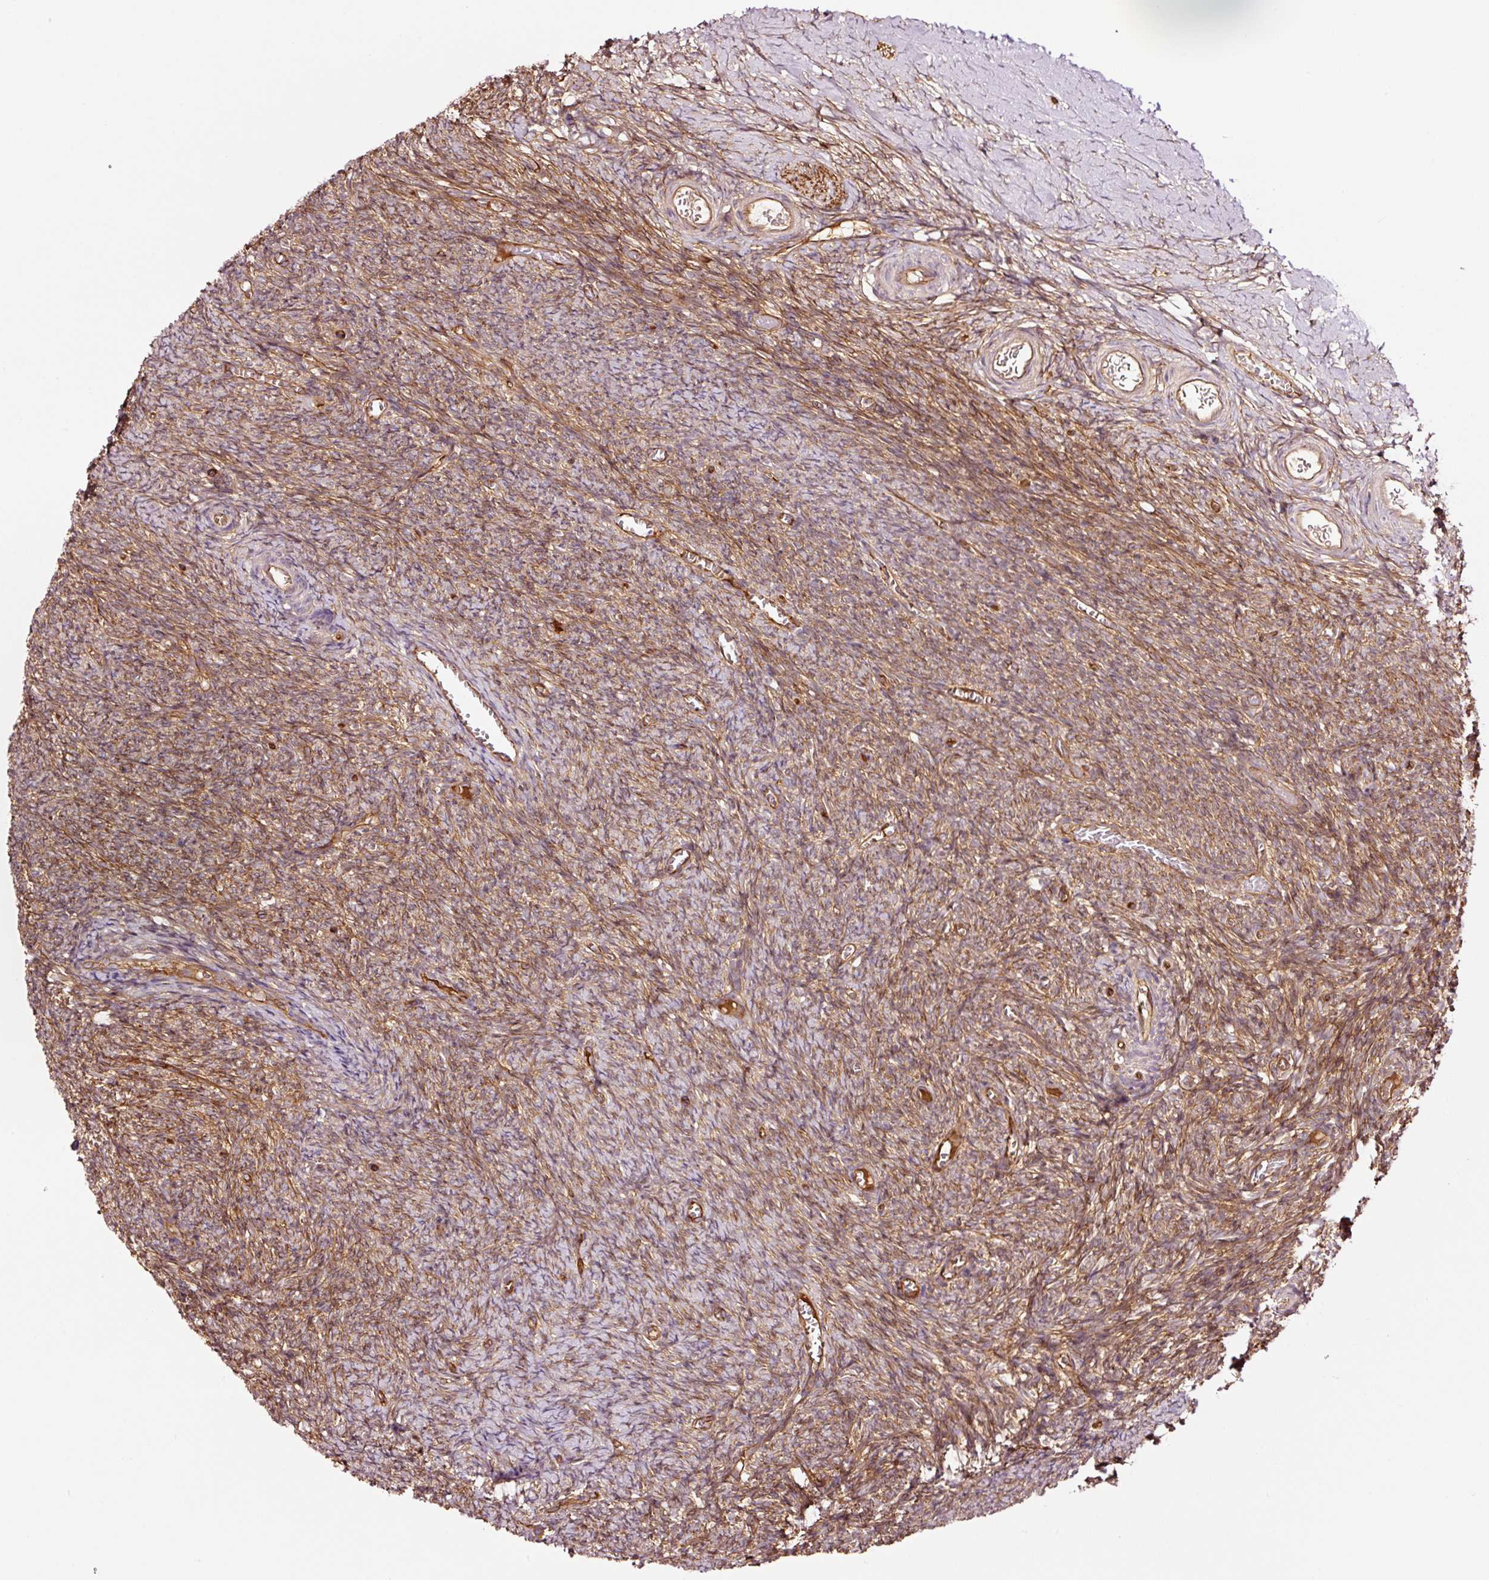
{"staining": {"intensity": "moderate", "quantity": "25%-75%", "location": "cytoplasmic/membranous"}, "tissue": "ovary", "cell_type": "Ovarian stroma cells", "image_type": "normal", "snomed": [{"axis": "morphology", "description": "Normal tissue, NOS"}, {"axis": "topography", "description": "Ovary"}], "caption": "This photomicrograph demonstrates immunohistochemistry (IHC) staining of normal ovary, with medium moderate cytoplasmic/membranous expression in about 25%-75% of ovarian stroma cells.", "gene": "METAP1", "patient": {"sex": "female", "age": 39}}